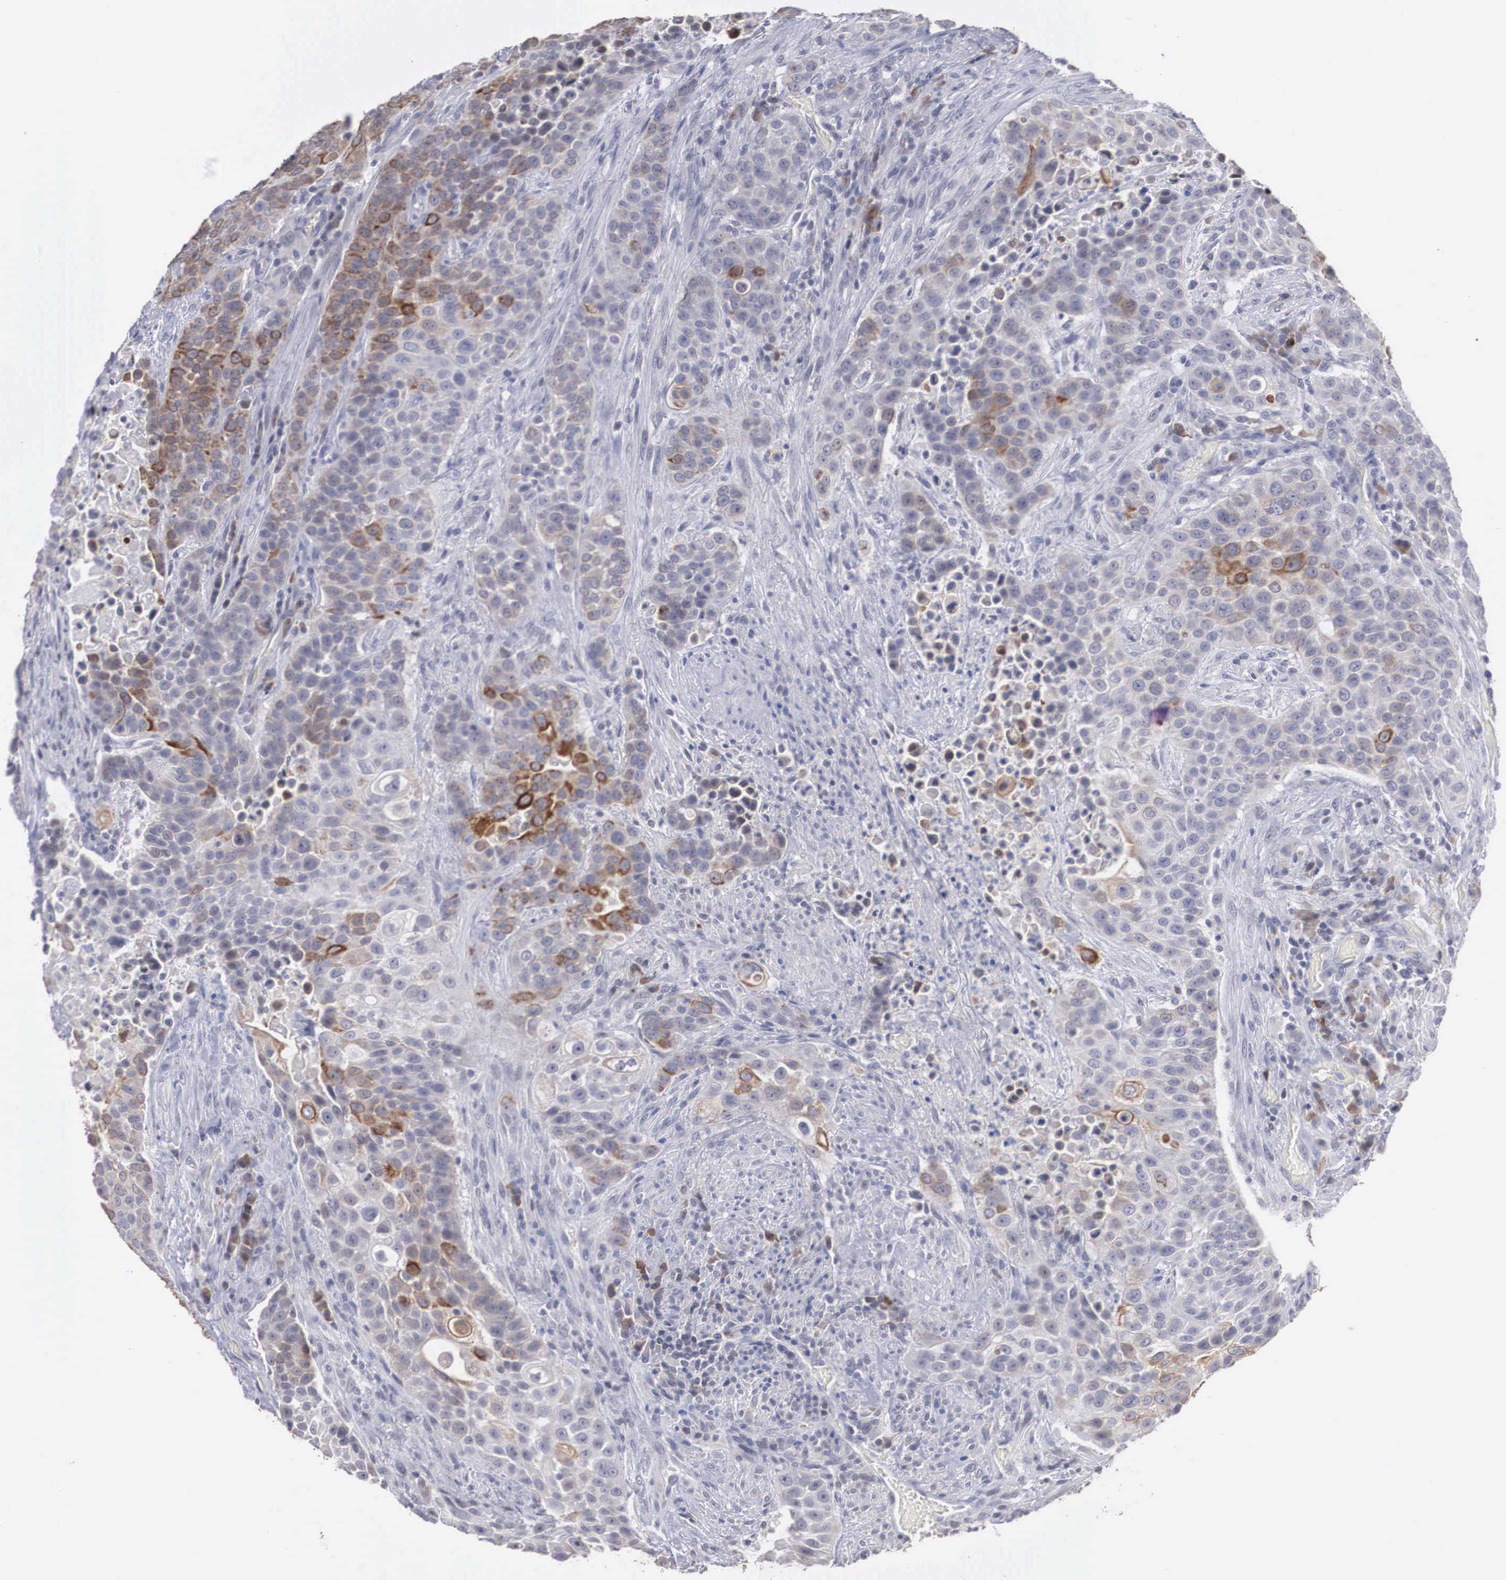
{"staining": {"intensity": "moderate", "quantity": "25%-75%", "location": "cytoplasmic/membranous"}, "tissue": "urothelial cancer", "cell_type": "Tumor cells", "image_type": "cancer", "snomed": [{"axis": "morphology", "description": "Urothelial carcinoma, High grade"}, {"axis": "topography", "description": "Urinary bladder"}], "caption": "Moderate cytoplasmic/membranous staining is appreciated in about 25%-75% of tumor cells in urothelial carcinoma (high-grade). (DAB IHC with brightfield microscopy, high magnification).", "gene": "WDR89", "patient": {"sex": "male", "age": 74}}